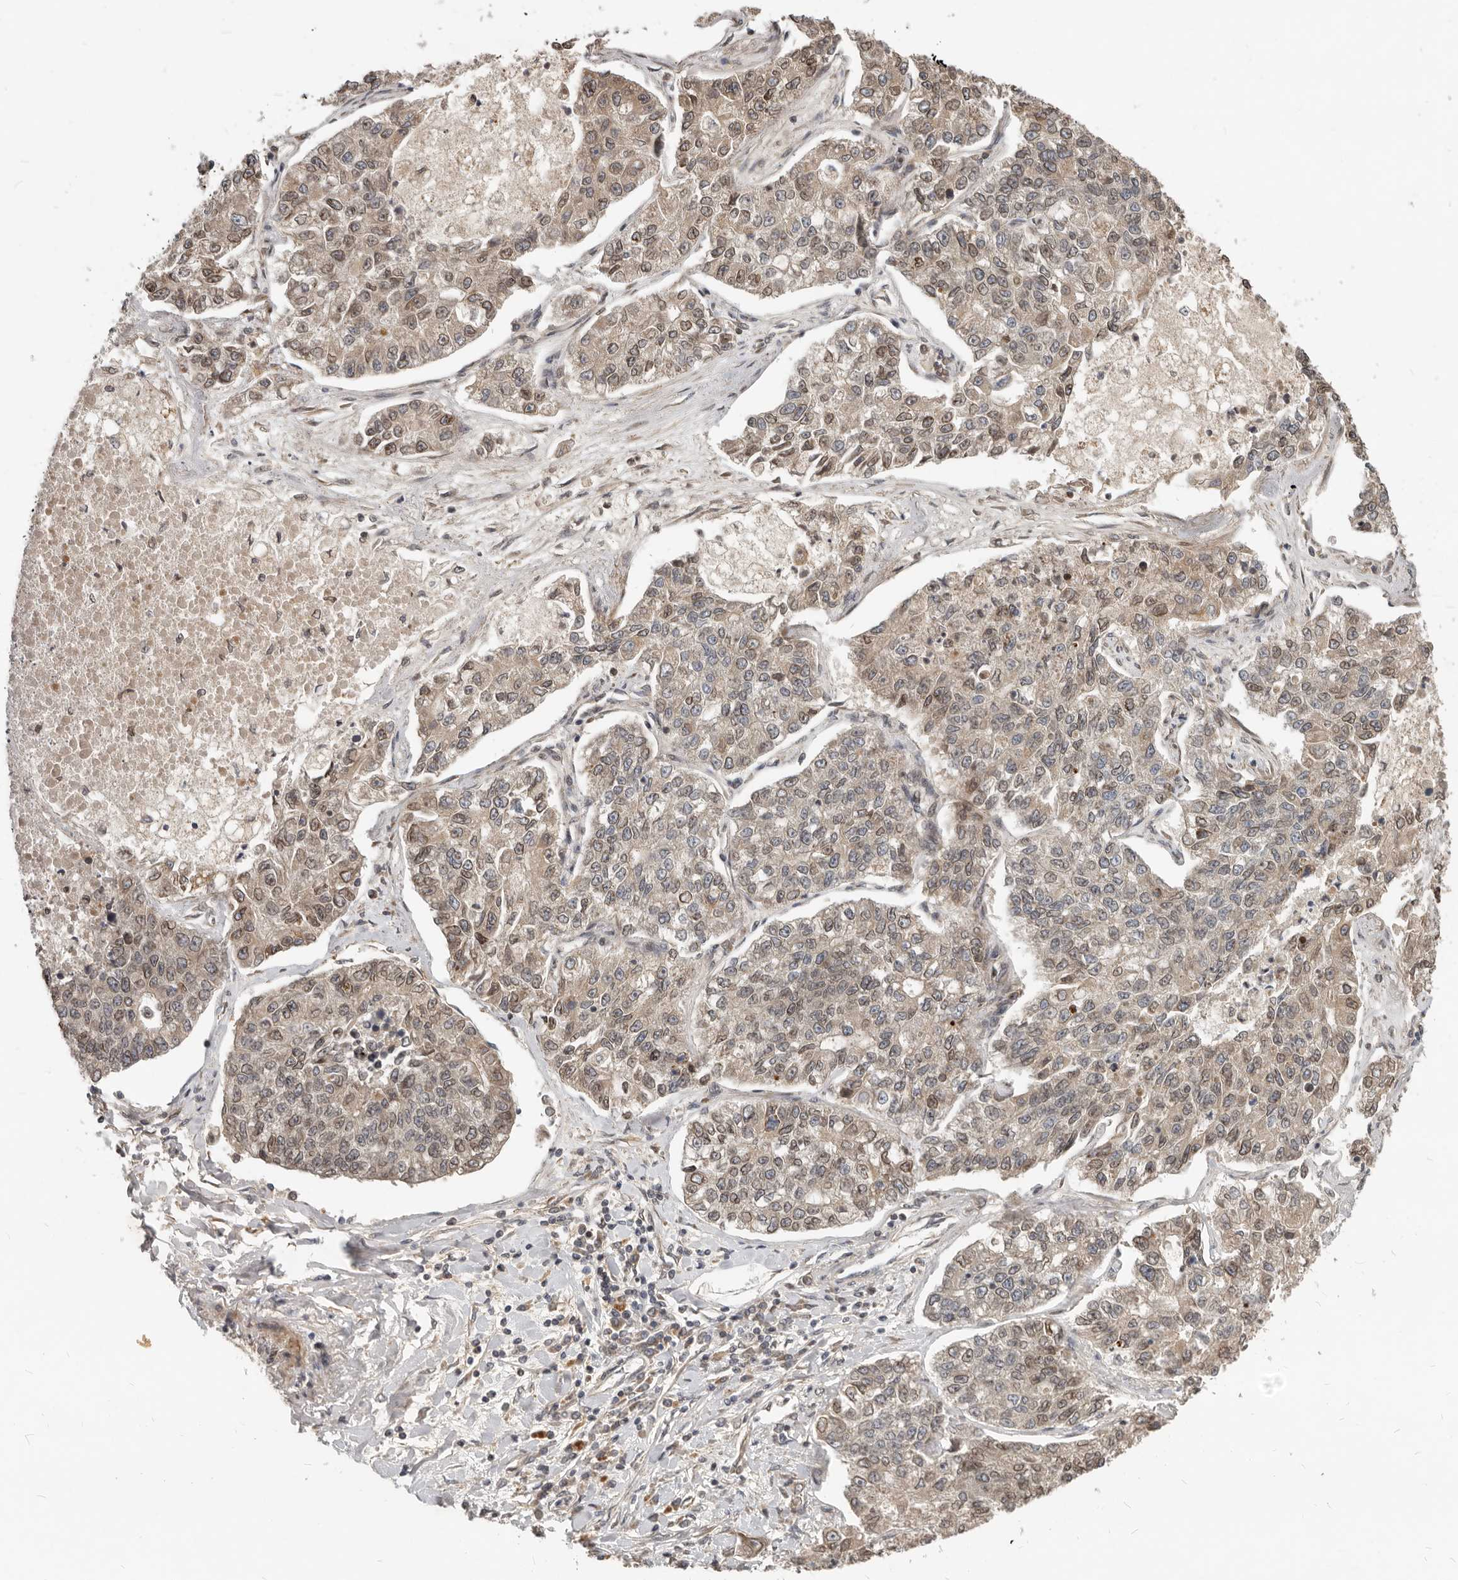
{"staining": {"intensity": "weak", "quantity": "25%-75%", "location": "cytoplasmic/membranous"}, "tissue": "lung cancer", "cell_type": "Tumor cells", "image_type": "cancer", "snomed": [{"axis": "morphology", "description": "Adenocarcinoma, NOS"}, {"axis": "topography", "description": "Lung"}], "caption": "Adenocarcinoma (lung) stained with DAB immunohistochemistry demonstrates low levels of weak cytoplasmic/membranous expression in about 25%-75% of tumor cells.", "gene": "NPY4R", "patient": {"sex": "male", "age": 49}}